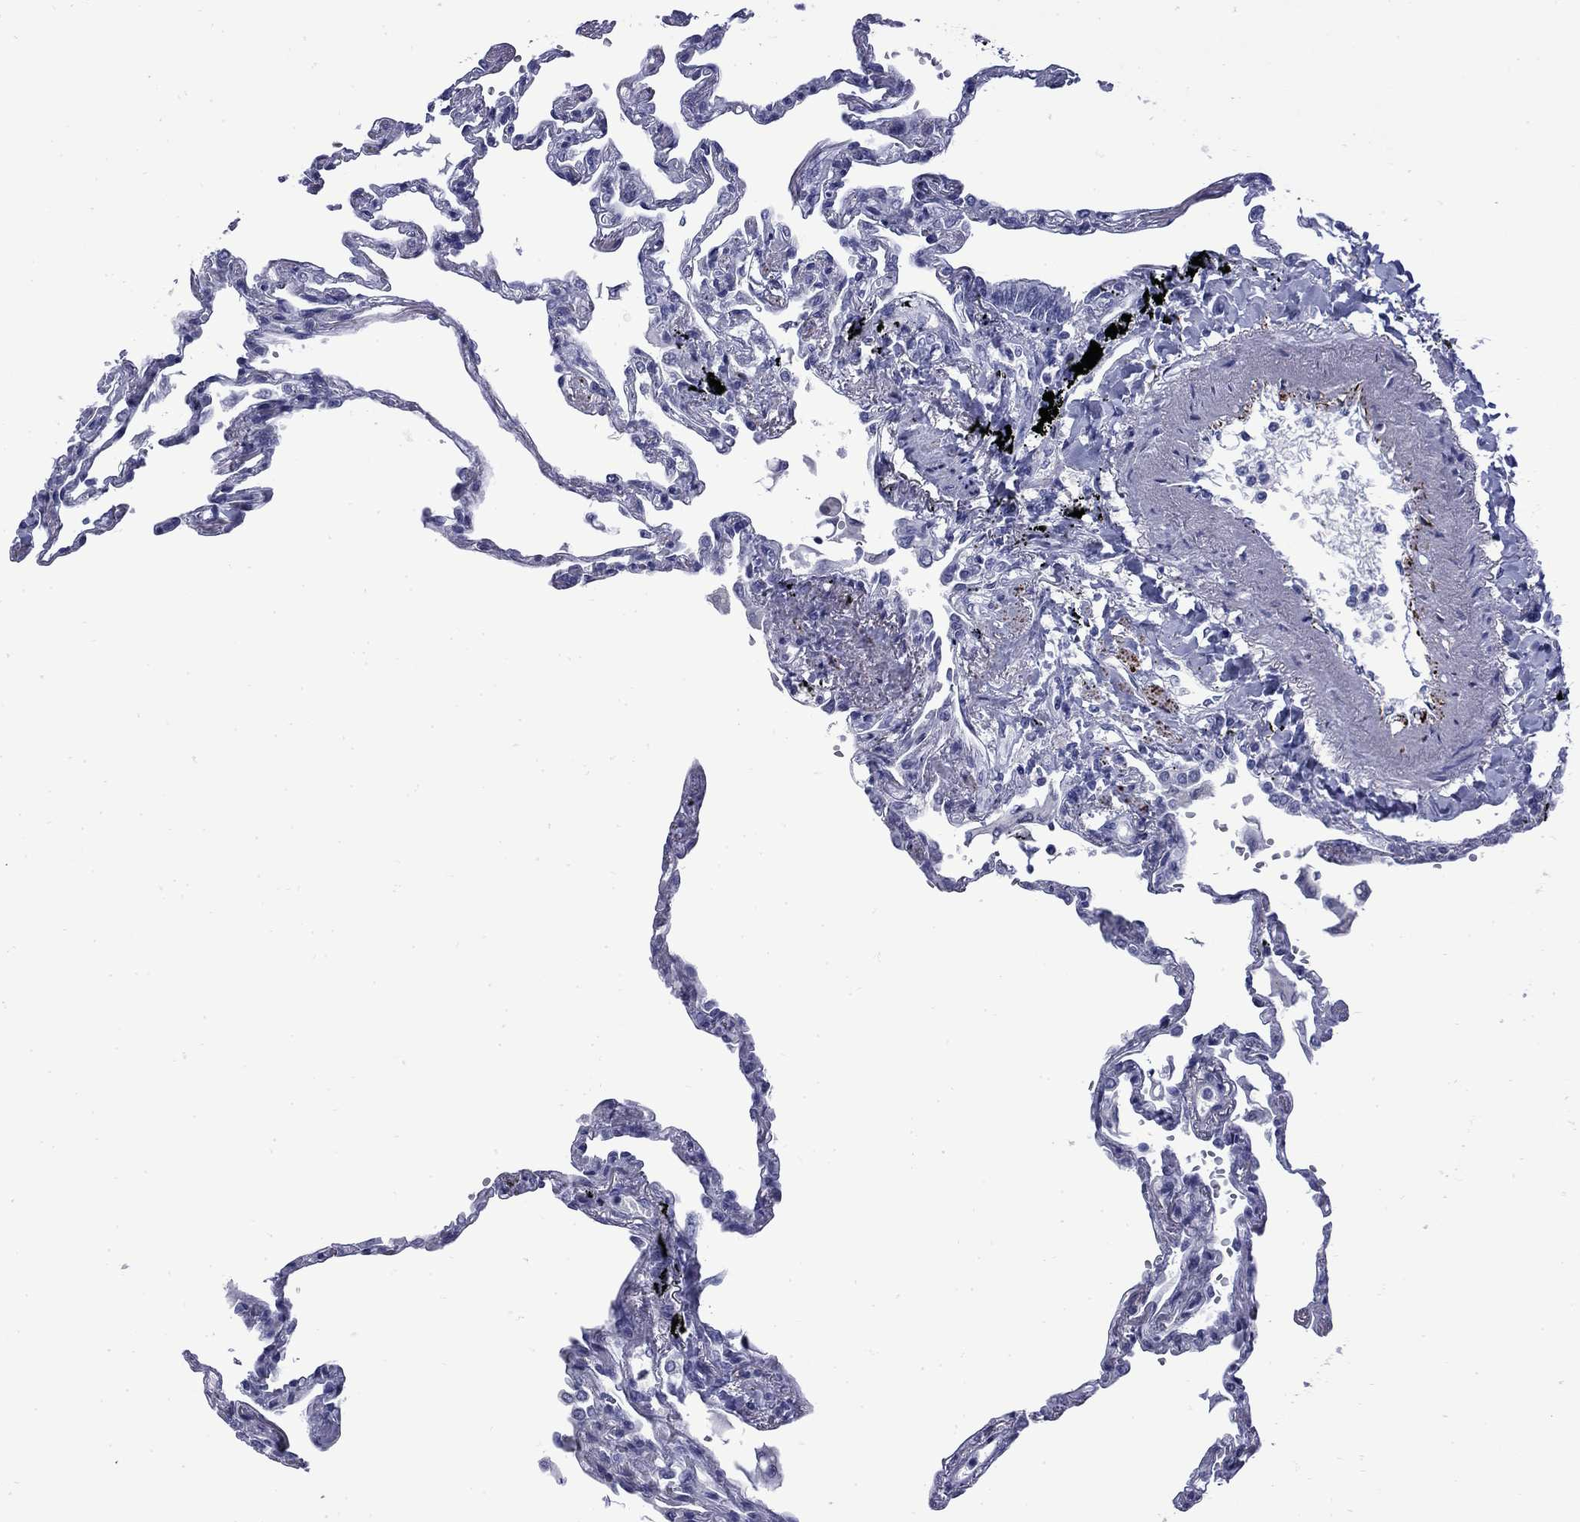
{"staining": {"intensity": "negative", "quantity": "none", "location": "none"}, "tissue": "lung", "cell_type": "Alveolar cells", "image_type": "normal", "snomed": [{"axis": "morphology", "description": "Normal tissue, NOS"}, {"axis": "topography", "description": "Lung"}], "caption": "Benign lung was stained to show a protein in brown. There is no significant staining in alveolar cells.", "gene": "MGARP", "patient": {"sex": "male", "age": 78}}